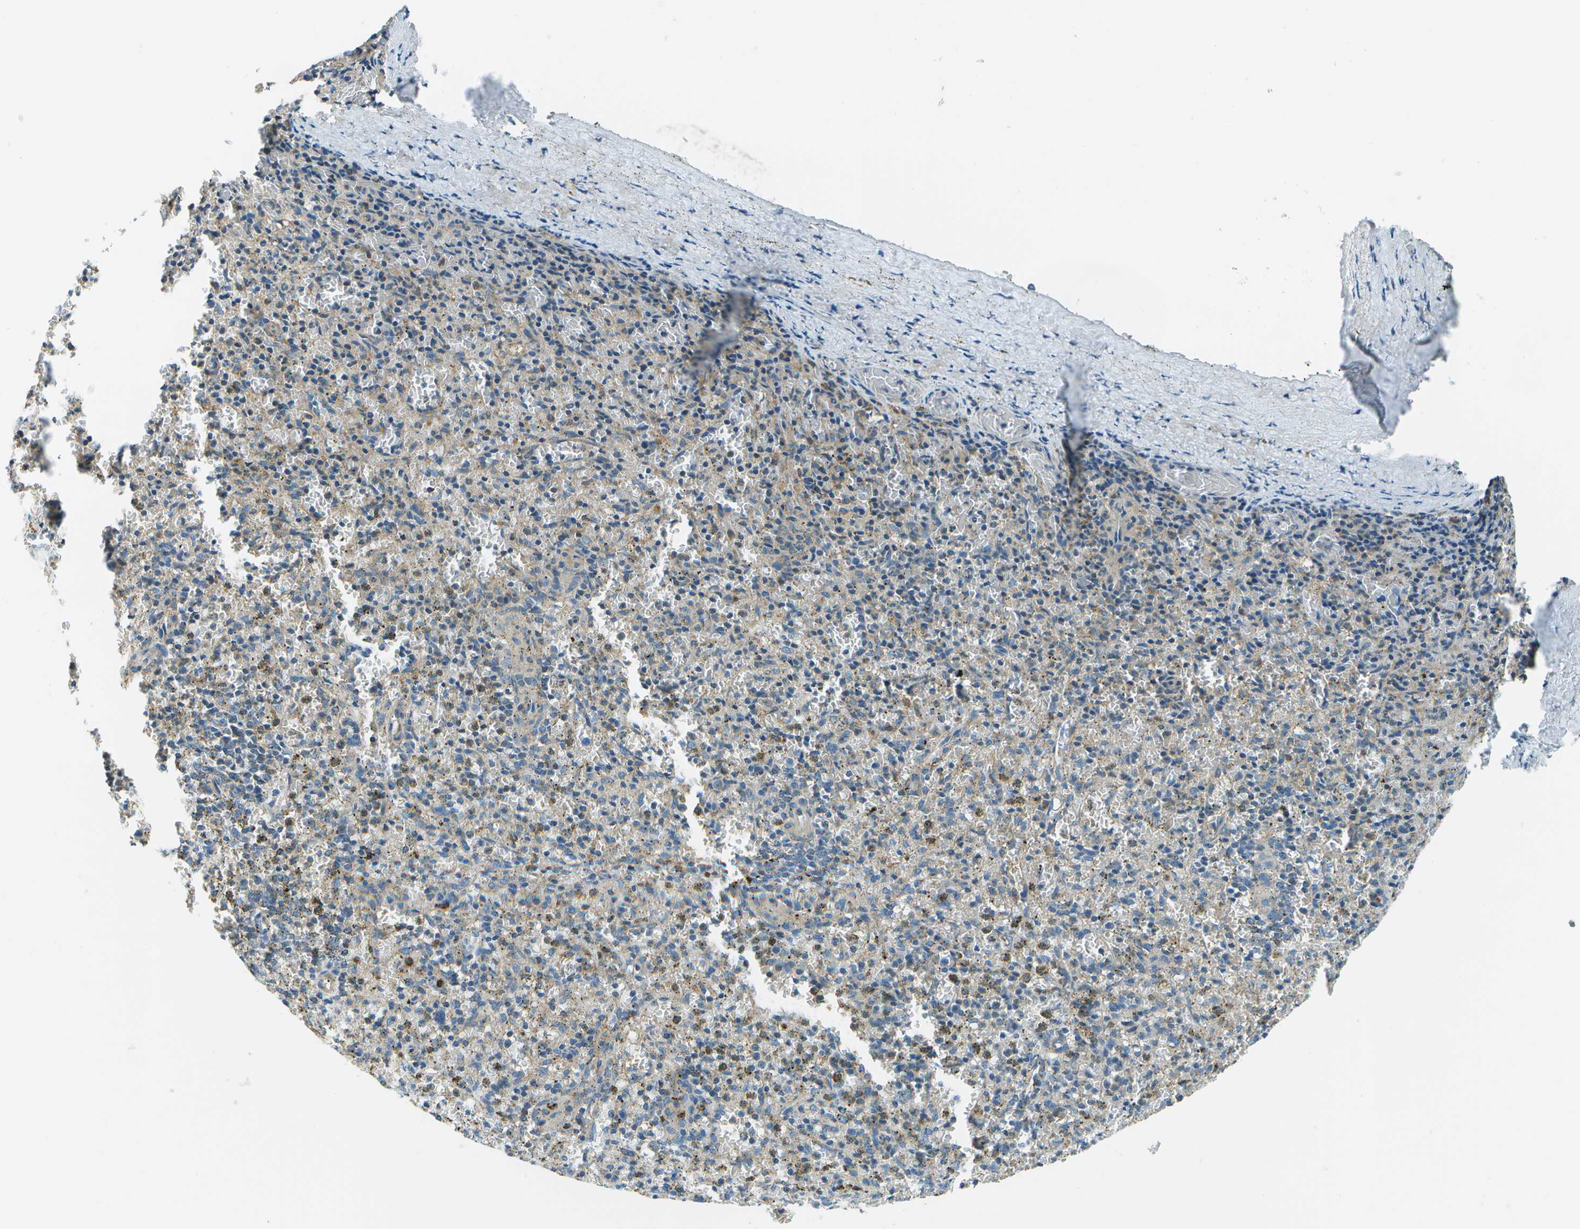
{"staining": {"intensity": "weak", "quantity": "25%-75%", "location": "cytoplasmic/membranous"}, "tissue": "spleen", "cell_type": "Cells in red pulp", "image_type": "normal", "snomed": [{"axis": "morphology", "description": "Normal tissue, NOS"}, {"axis": "topography", "description": "Spleen"}], "caption": "Immunohistochemistry (IHC) micrograph of normal spleen stained for a protein (brown), which demonstrates low levels of weak cytoplasmic/membranous staining in approximately 25%-75% of cells in red pulp.", "gene": "TMEM51", "patient": {"sex": "male", "age": 72}}